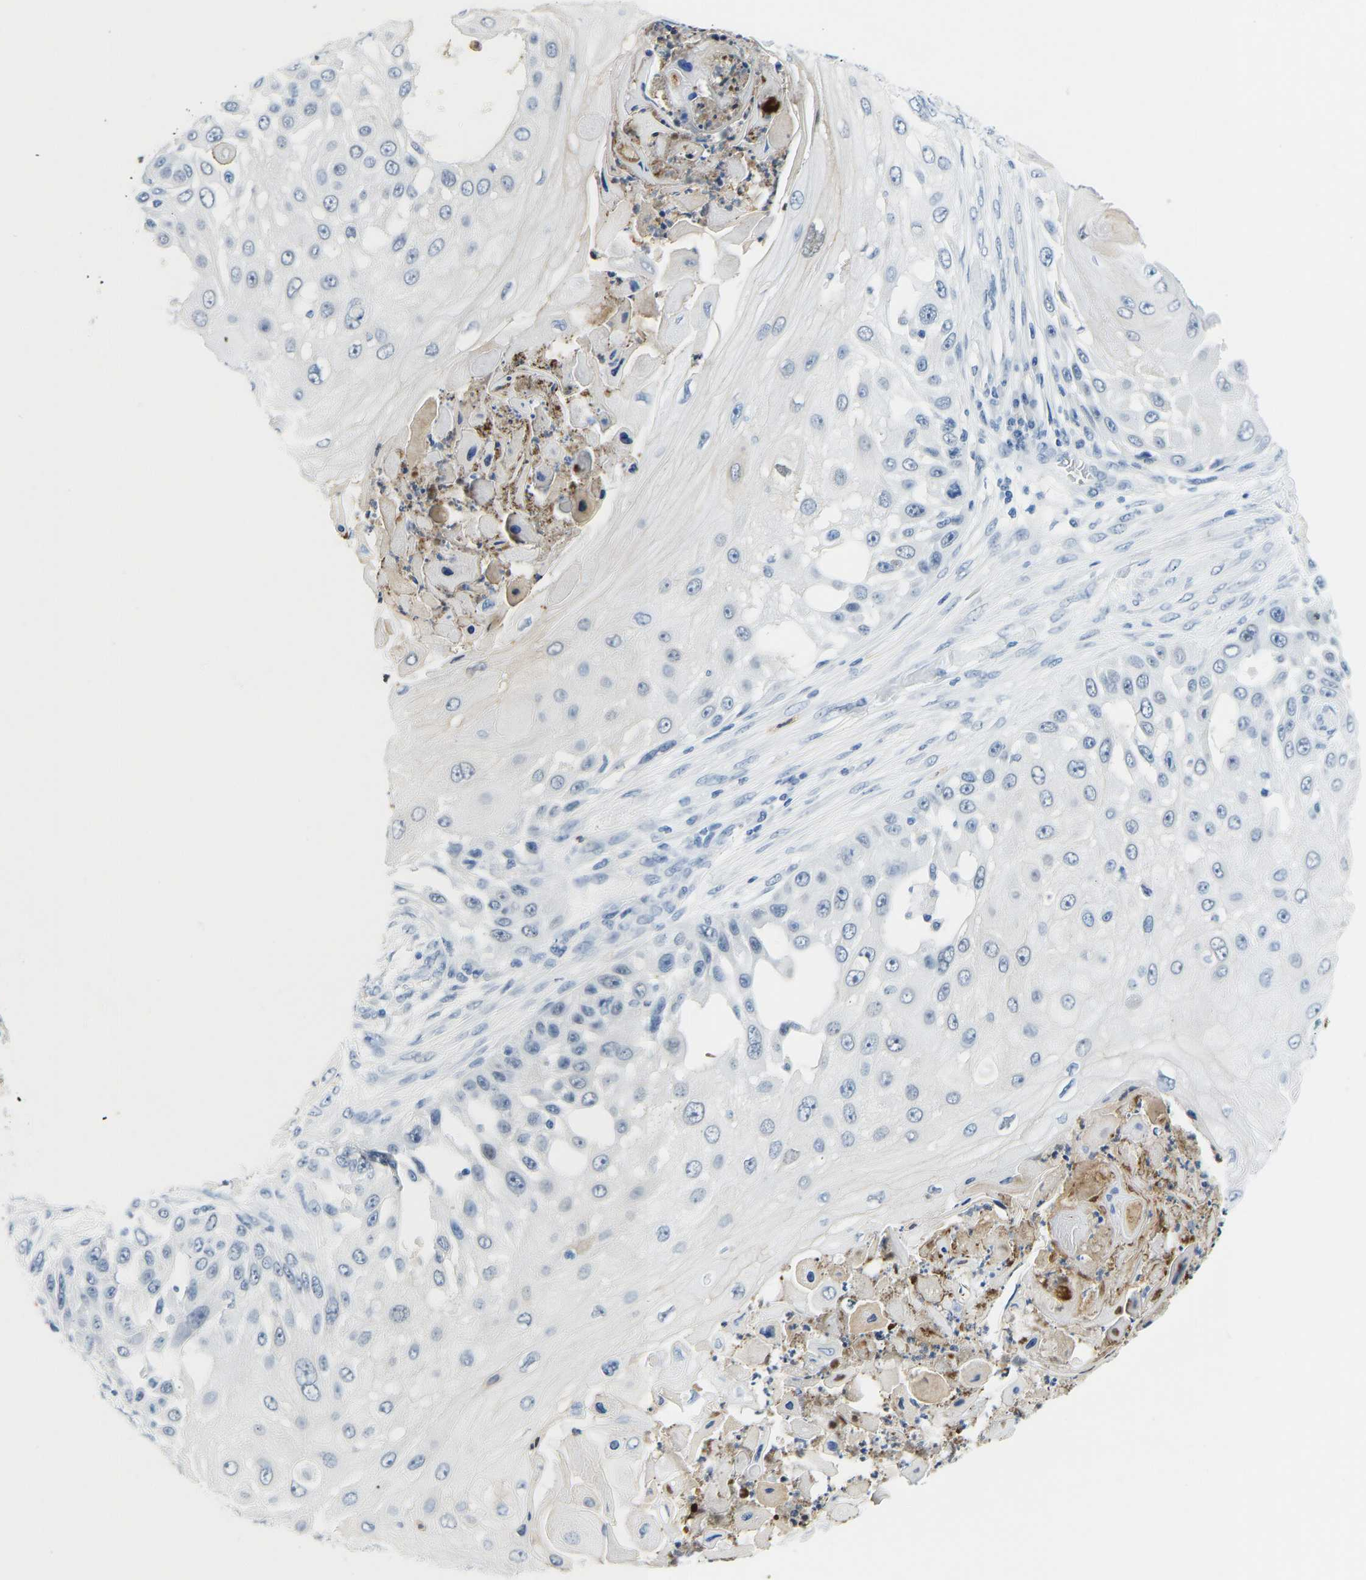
{"staining": {"intensity": "negative", "quantity": "none", "location": "none"}, "tissue": "skin cancer", "cell_type": "Tumor cells", "image_type": "cancer", "snomed": [{"axis": "morphology", "description": "Squamous cell carcinoma, NOS"}, {"axis": "topography", "description": "Skin"}], "caption": "Skin squamous cell carcinoma was stained to show a protein in brown. There is no significant positivity in tumor cells. Brightfield microscopy of immunohistochemistry stained with DAB (3,3'-diaminobenzidine) (brown) and hematoxylin (blue), captured at high magnification.", "gene": "TXNDC2", "patient": {"sex": "female", "age": 44}}